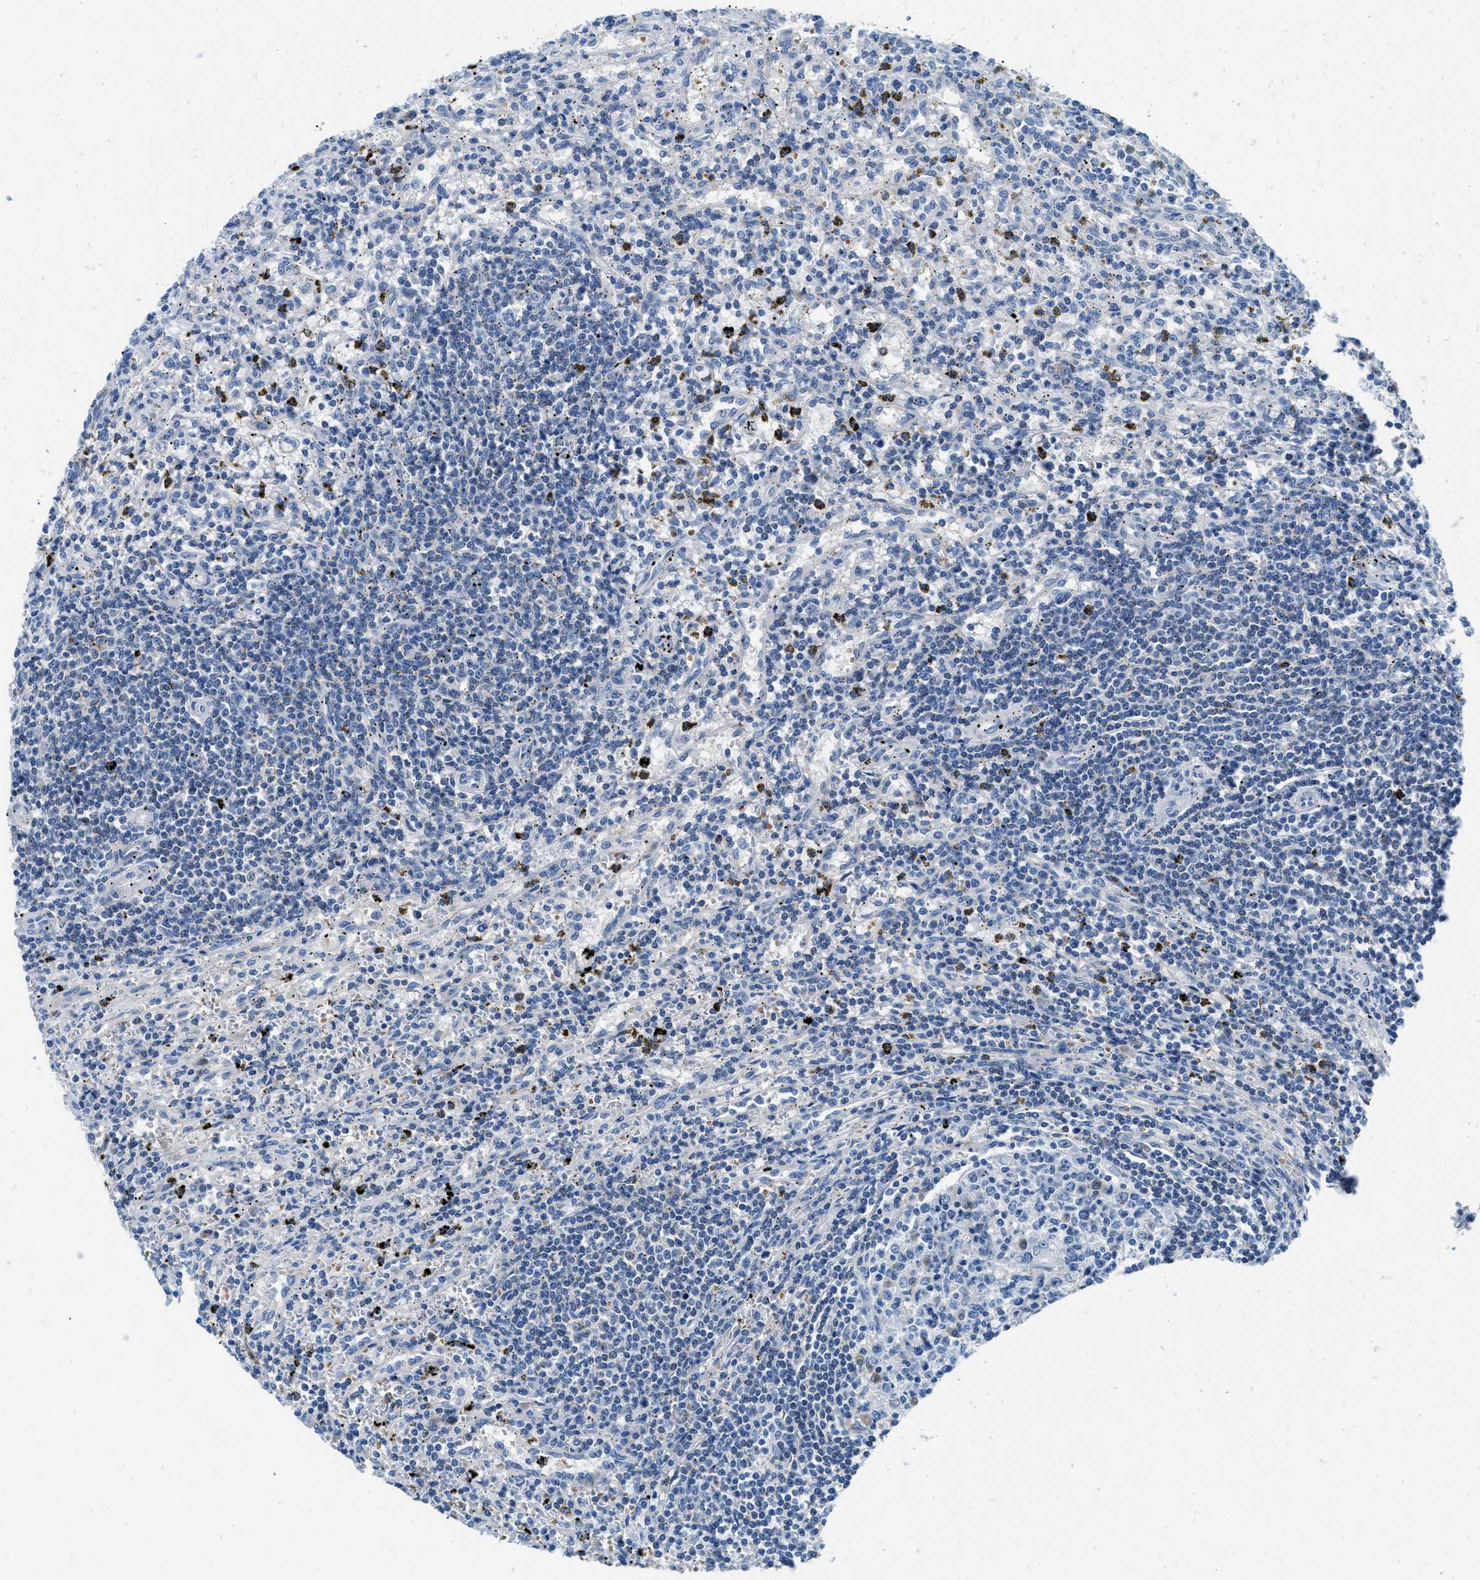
{"staining": {"intensity": "negative", "quantity": "none", "location": "none"}, "tissue": "lymphoma", "cell_type": "Tumor cells", "image_type": "cancer", "snomed": [{"axis": "morphology", "description": "Malignant lymphoma, non-Hodgkin's type, Low grade"}, {"axis": "topography", "description": "Spleen"}], "caption": "A high-resolution photomicrograph shows immunohistochemistry (IHC) staining of lymphoma, which displays no significant positivity in tumor cells.", "gene": "TSPAN3", "patient": {"sex": "male", "age": 76}}